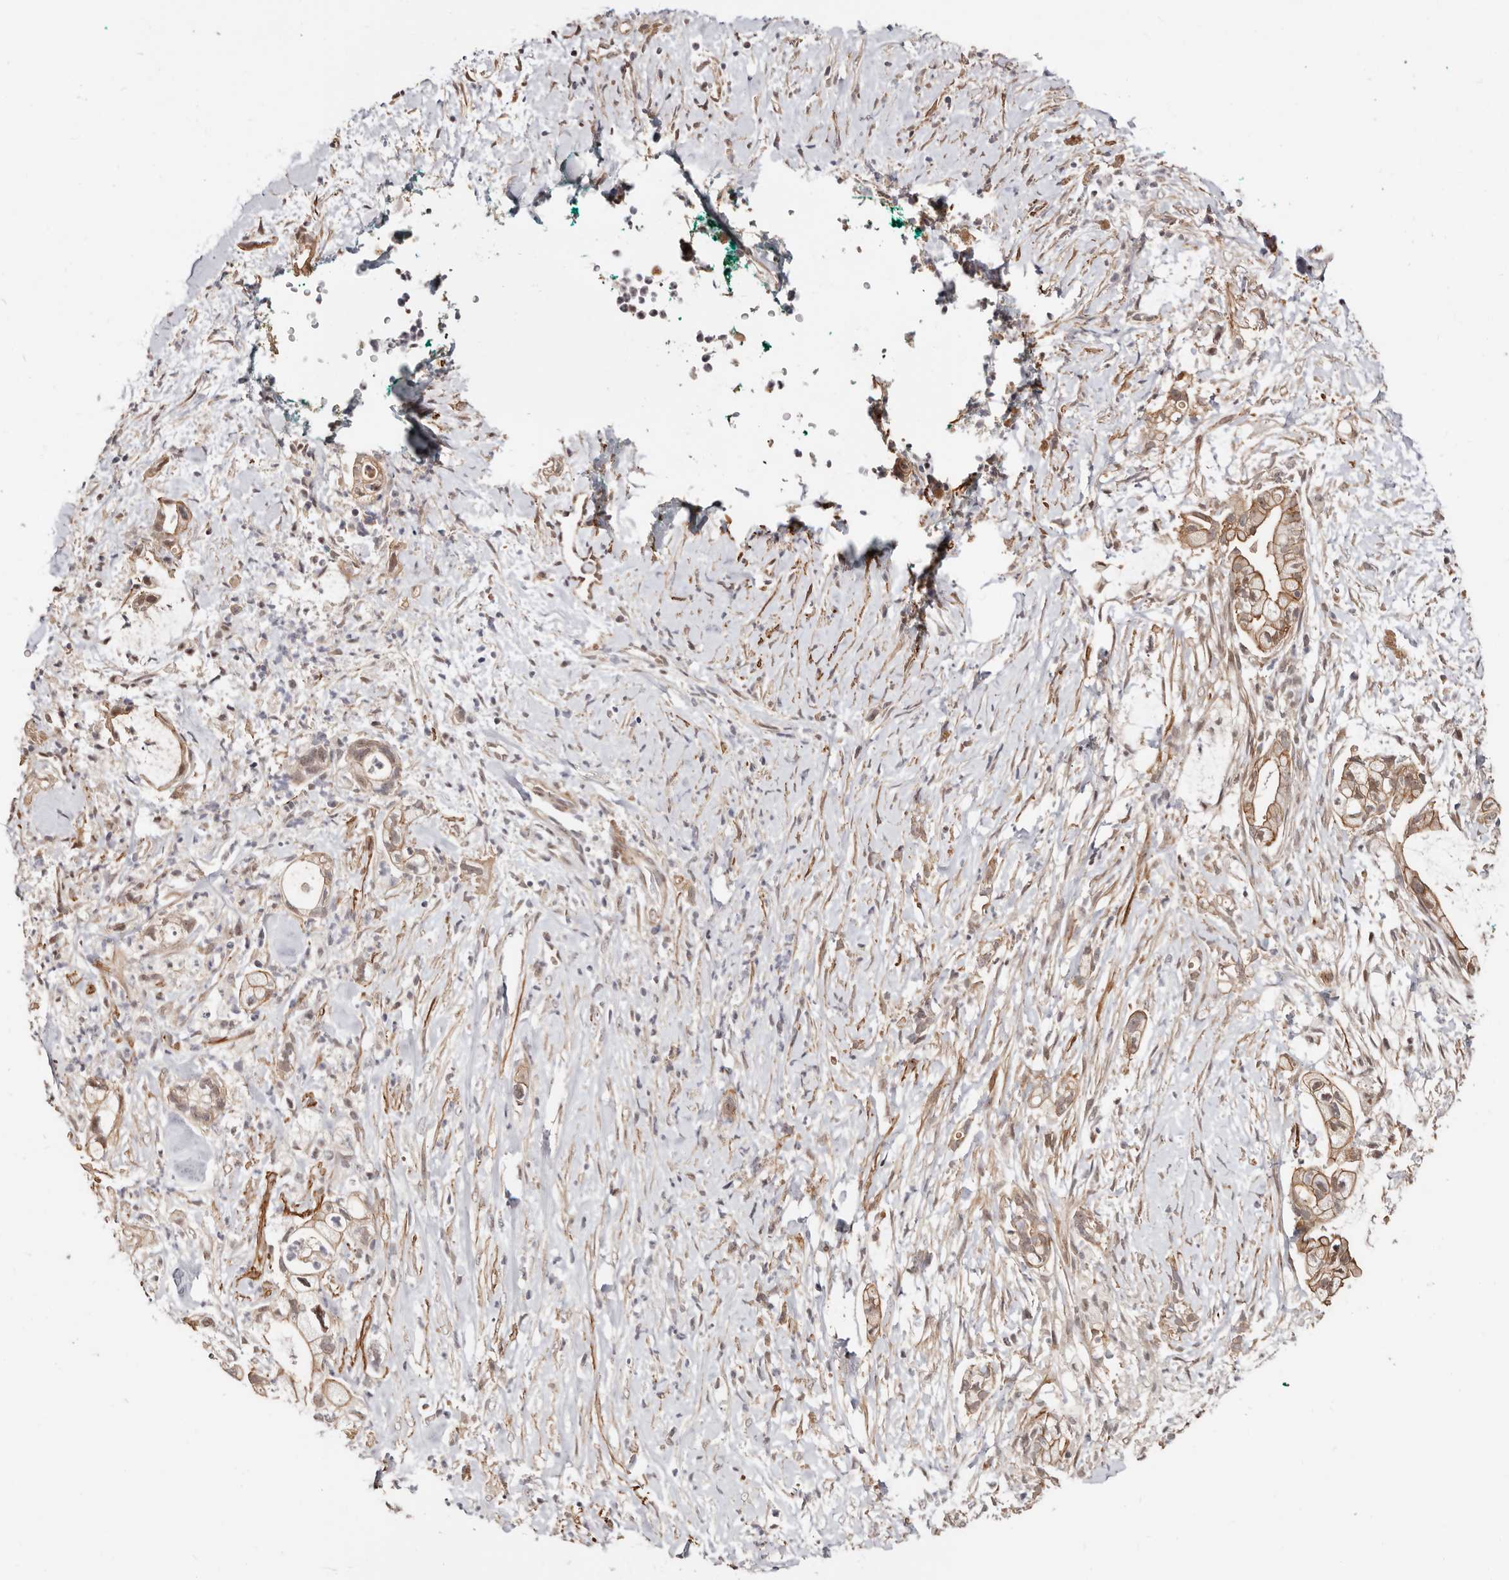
{"staining": {"intensity": "moderate", "quantity": ">75%", "location": "cytoplasmic/membranous"}, "tissue": "pancreatic cancer", "cell_type": "Tumor cells", "image_type": "cancer", "snomed": [{"axis": "morphology", "description": "Adenocarcinoma, NOS"}, {"axis": "topography", "description": "Pancreas"}], "caption": "Protein staining by immunohistochemistry shows moderate cytoplasmic/membranous positivity in about >75% of tumor cells in pancreatic cancer (adenocarcinoma).", "gene": "TRIP13", "patient": {"sex": "male", "age": 53}}